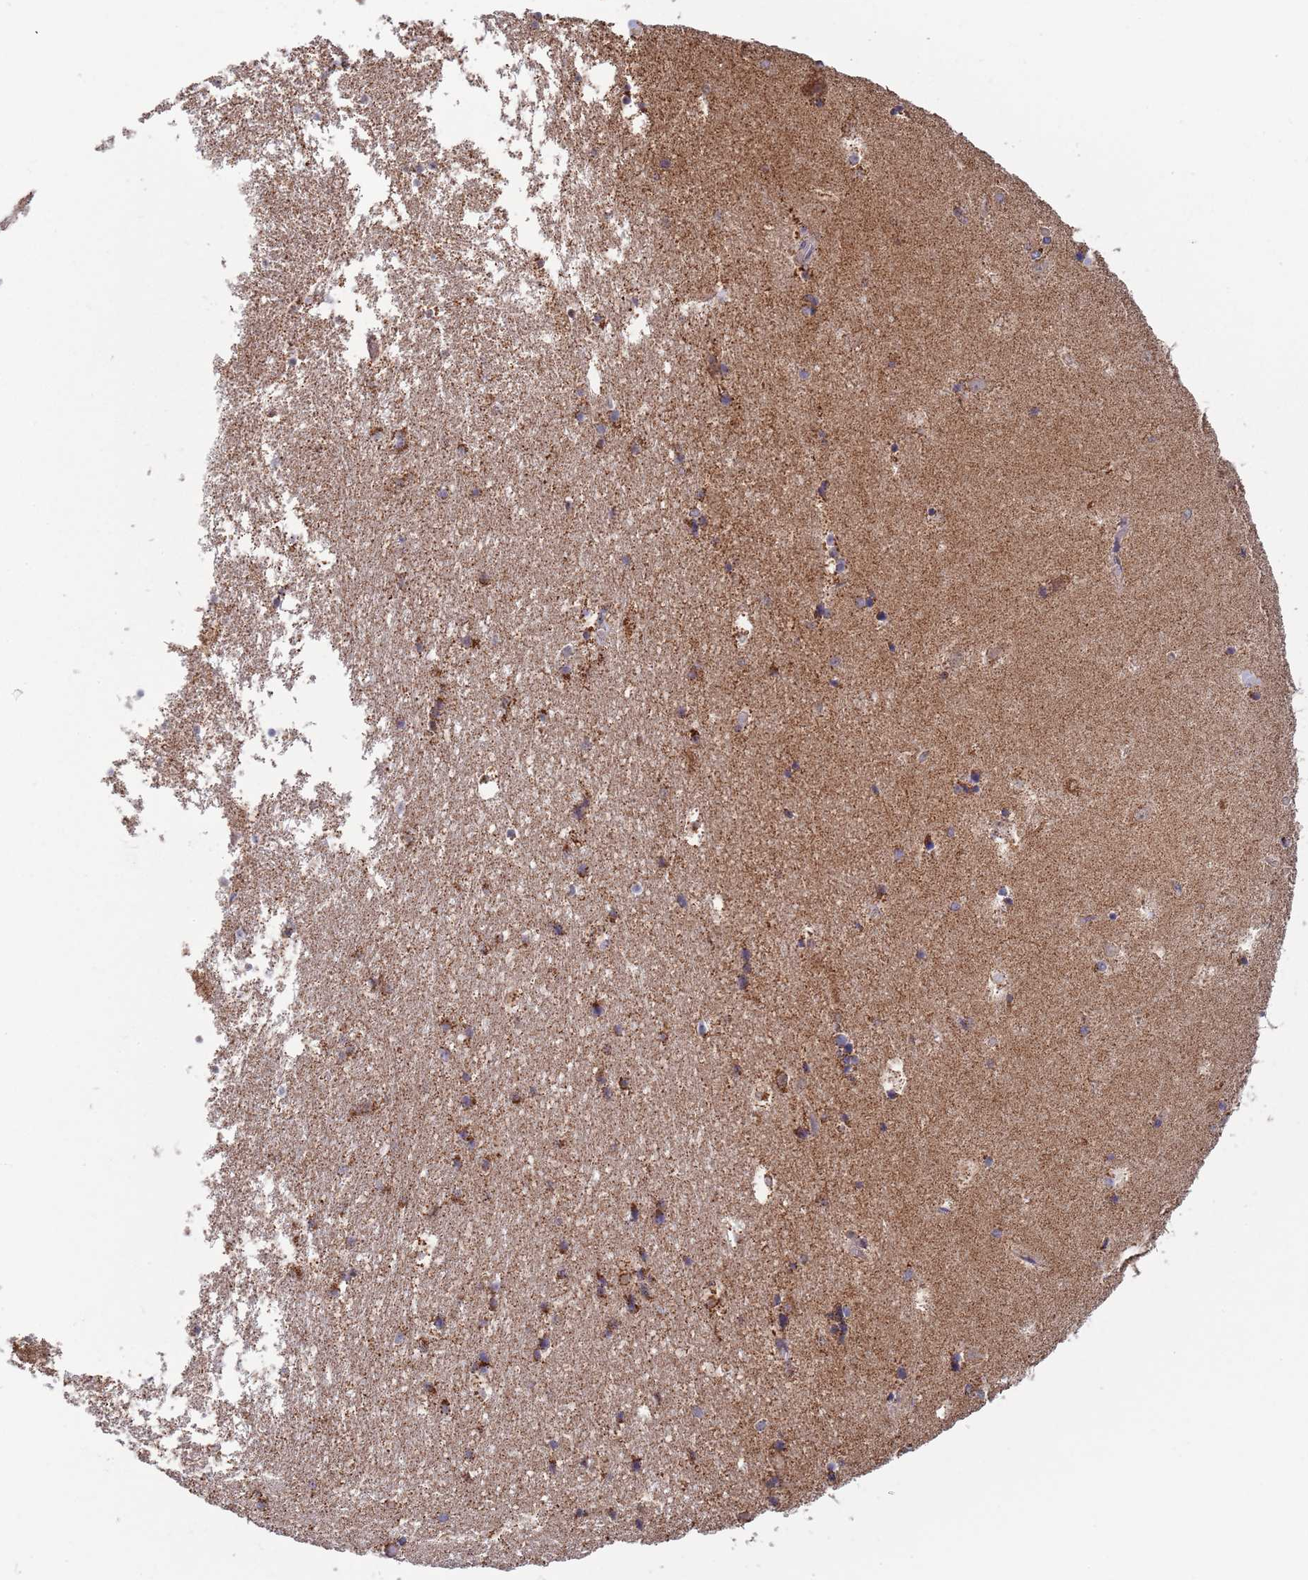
{"staining": {"intensity": "moderate", "quantity": "25%-75%", "location": "cytoplasmic/membranous"}, "tissue": "hippocampus", "cell_type": "Glial cells", "image_type": "normal", "snomed": [{"axis": "morphology", "description": "Normal tissue, NOS"}, {"axis": "topography", "description": "Hippocampus"}], "caption": "Glial cells display medium levels of moderate cytoplasmic/membranous staining in approximately 25%-75% of cells in normal human hippocampus. (DAB = brown stain, brightfield microscopy at high magnification).", "gene": "VPS16", "patient": {"sex": "female", "age": 52}}